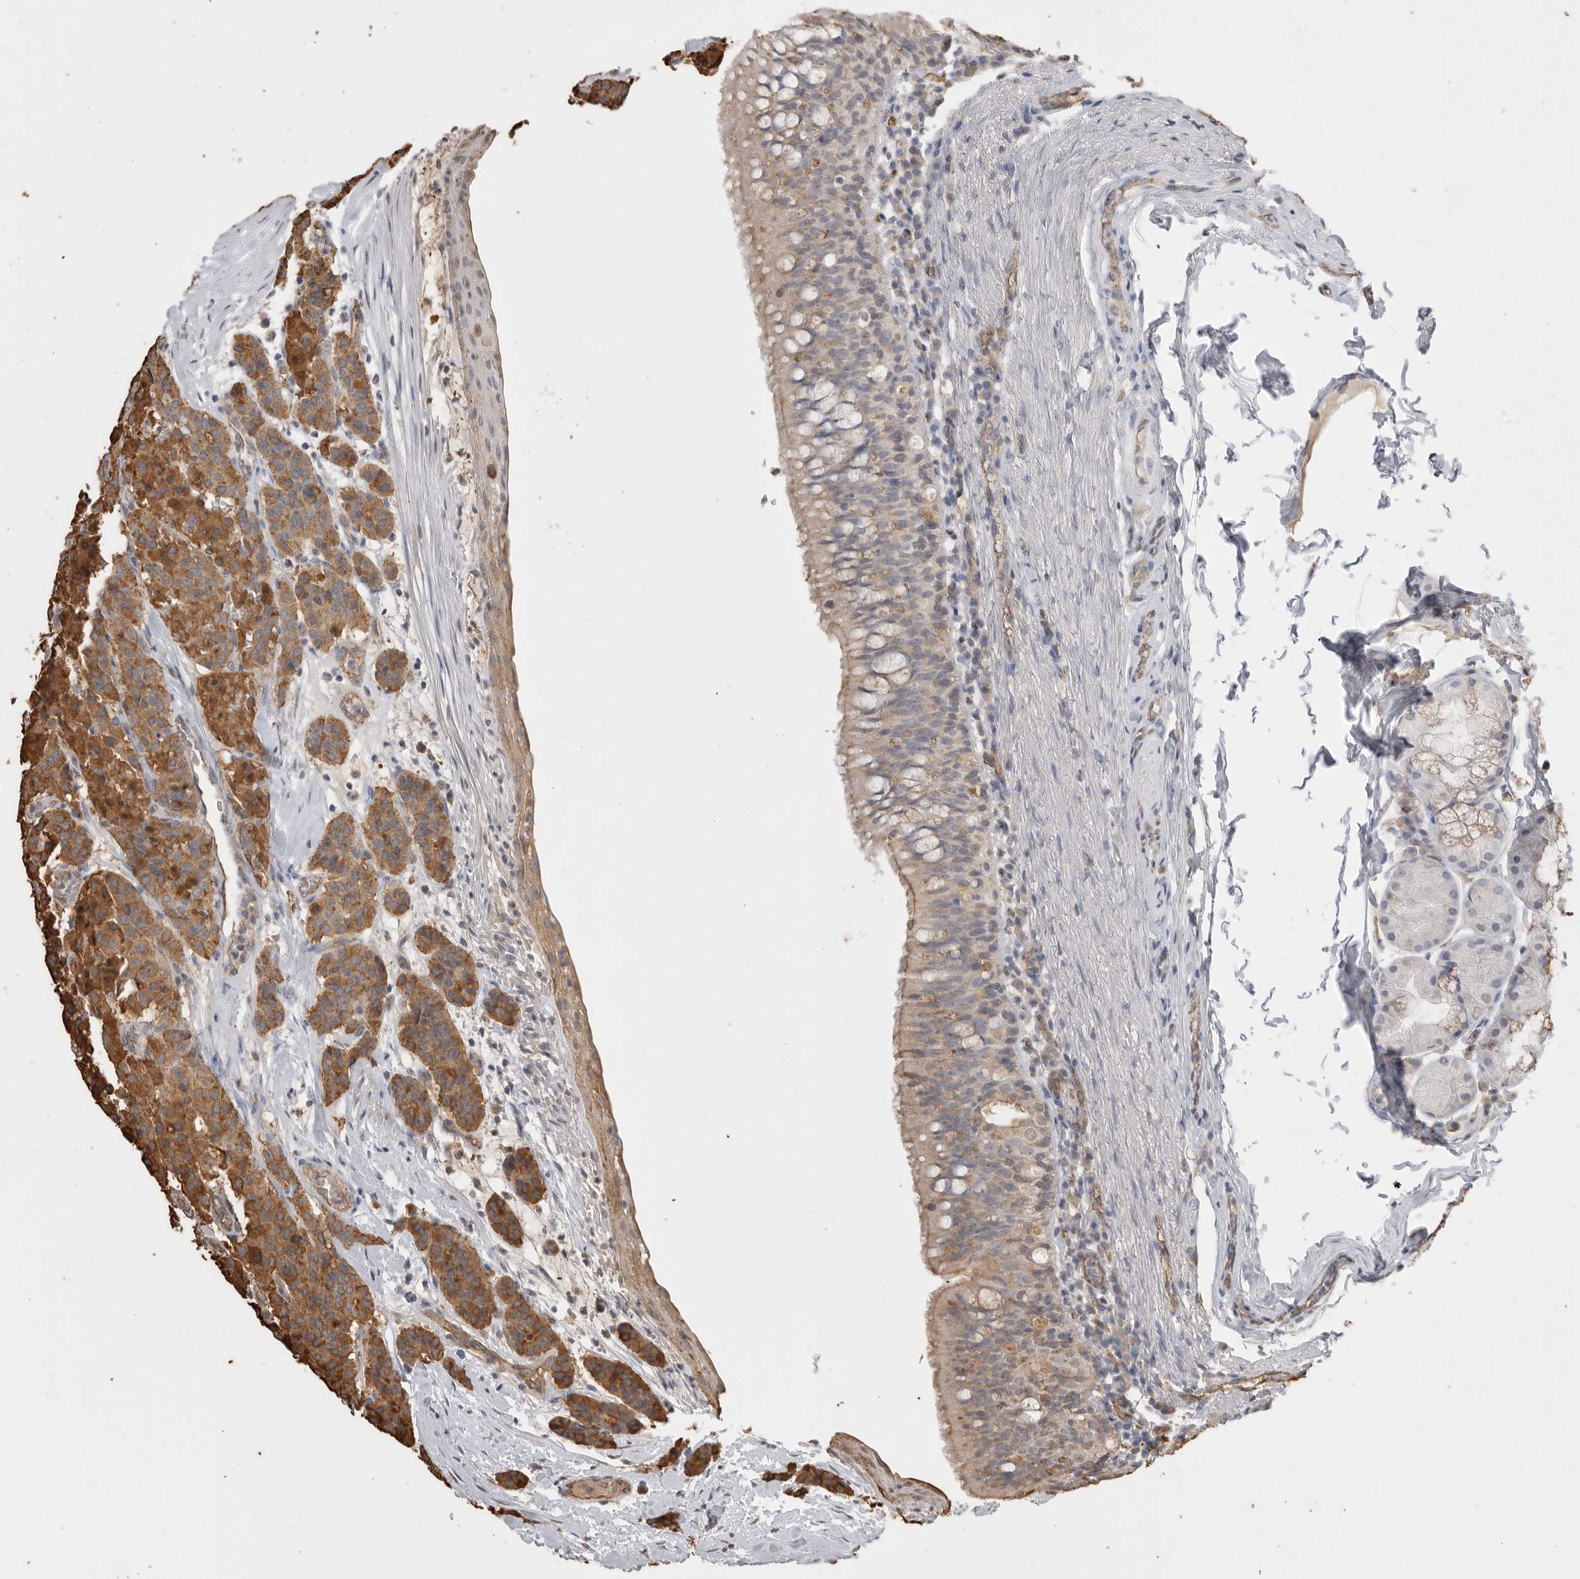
{"staining": {"intensity": "moderate", "quantity": ">75%", "location": "cytoplasmic/membranous"}, "tissue": "carcinoid", "cell_type": "Tumor cells", "image_type": "cancer", "snomed": [{"axis": "morphology", "description": "Carcinoid, malignant, NOS"}, {"axis": "topography", "description": "Lung"}], "caption": "The photomicrograph exhibits staining of carcinoid (malignant), revealing moderate cytoplasmic/membranous protein staining (brown color) within tumor cells. Immunohistochemistry stains the protein of interest in brown and the nuclei are stained blue.", "gene": "IL27", "patient": {"sex": "male", "age": 30}}